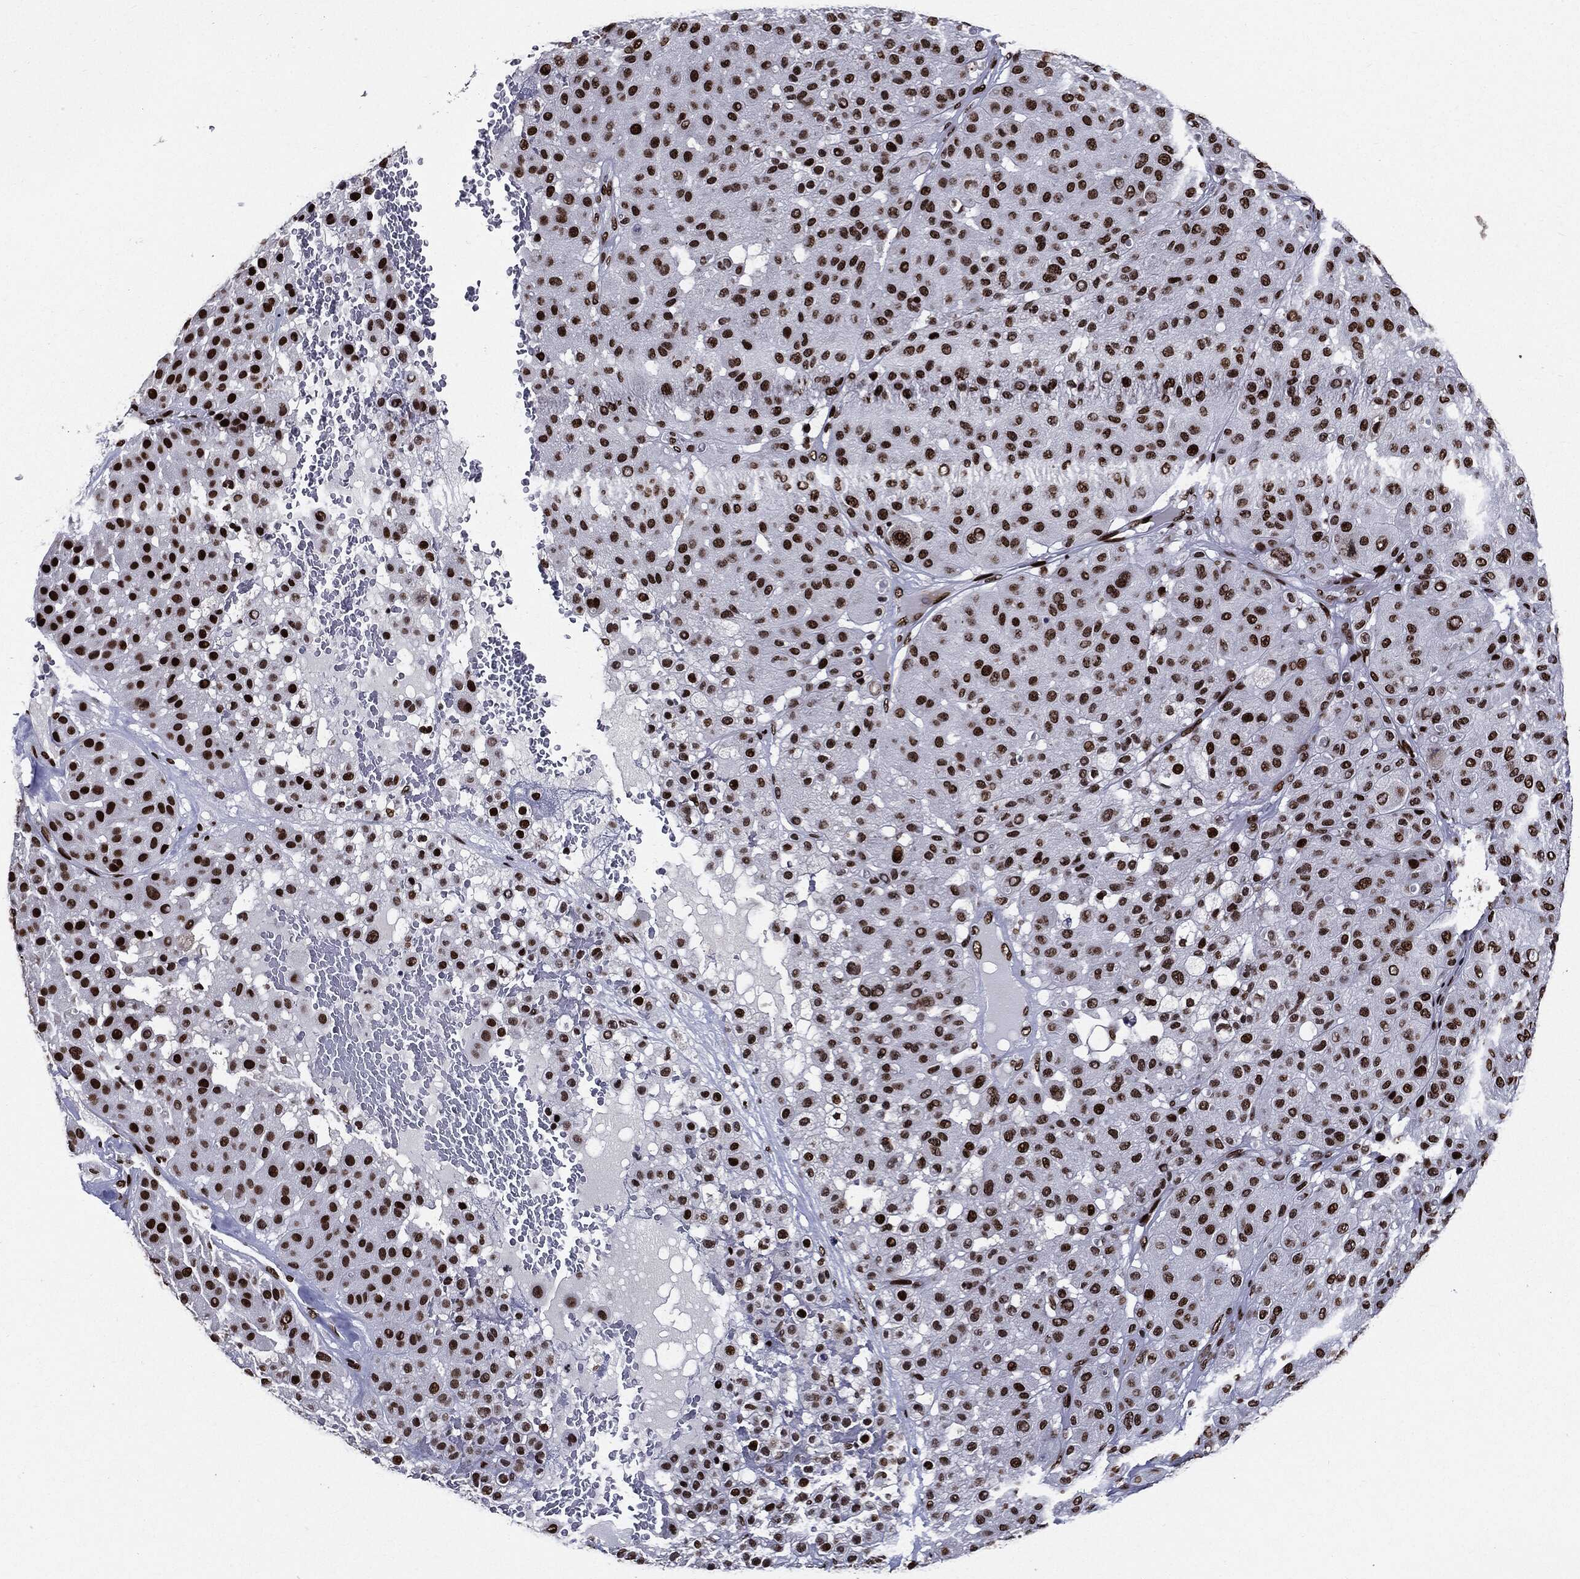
{"staining": {"intensity": "strong", "quantity": ">75%", "location": "nuclear"}, "tissue": "melanoma", "cell_type": "Tumor cells", "image_type": "cancer", "snomed": [{"axis": "morphology", "description": "Malignant melanoma, Metastatic site"}, {"axis": "topography", "description": "Smooth muscle"}], "caption": "Immunohistochemical staining of melanoma shows strong nuclear protein staining in approximately >75% of tumor cells.", "gene": "ZFP91", "patient": {"sex": "male", "age": 41}}